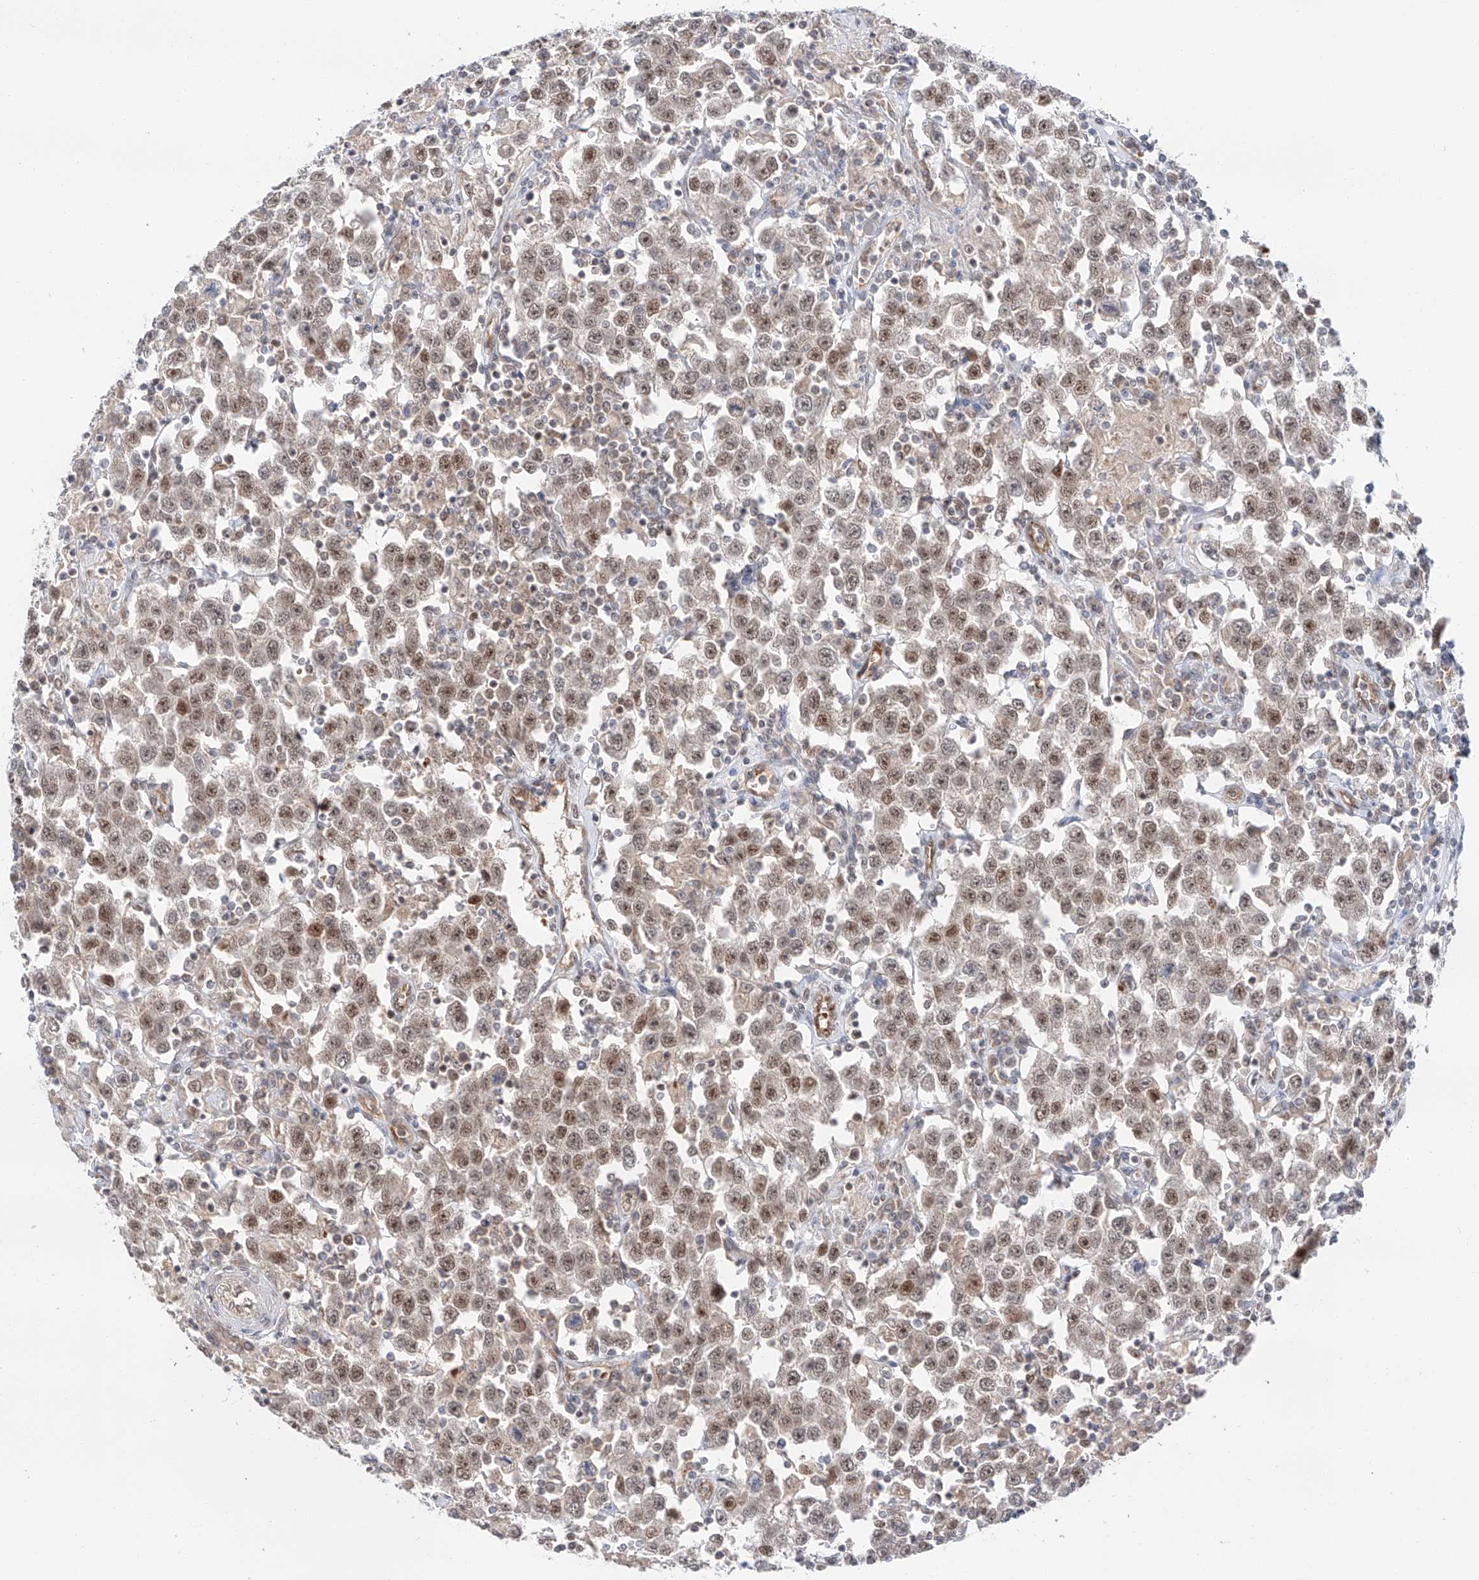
{"staining": {"intensity": "moderate", "quantity": "25%-75%", "location": "nuclear"}, "tissue": "testis cancer", "cell_type": "Tumor cells", "image_type": "cancer", "snomed": [{"axis": "morphology", "description": "Seminoma, NOS"}, {"axis": "topography", "description": "Testis"}], "caption": "Brown immunohistochemical staining in human testis cancer reveals moderate nuclear positivity in approximately 25%-75% of tumor cells. (DAB (3,3'-diaminobenzidine) IHC, brown staining for protein, blue staining for nuclei).", "gene": "POGK", "patient": {"sex": "male", "age": 41}}